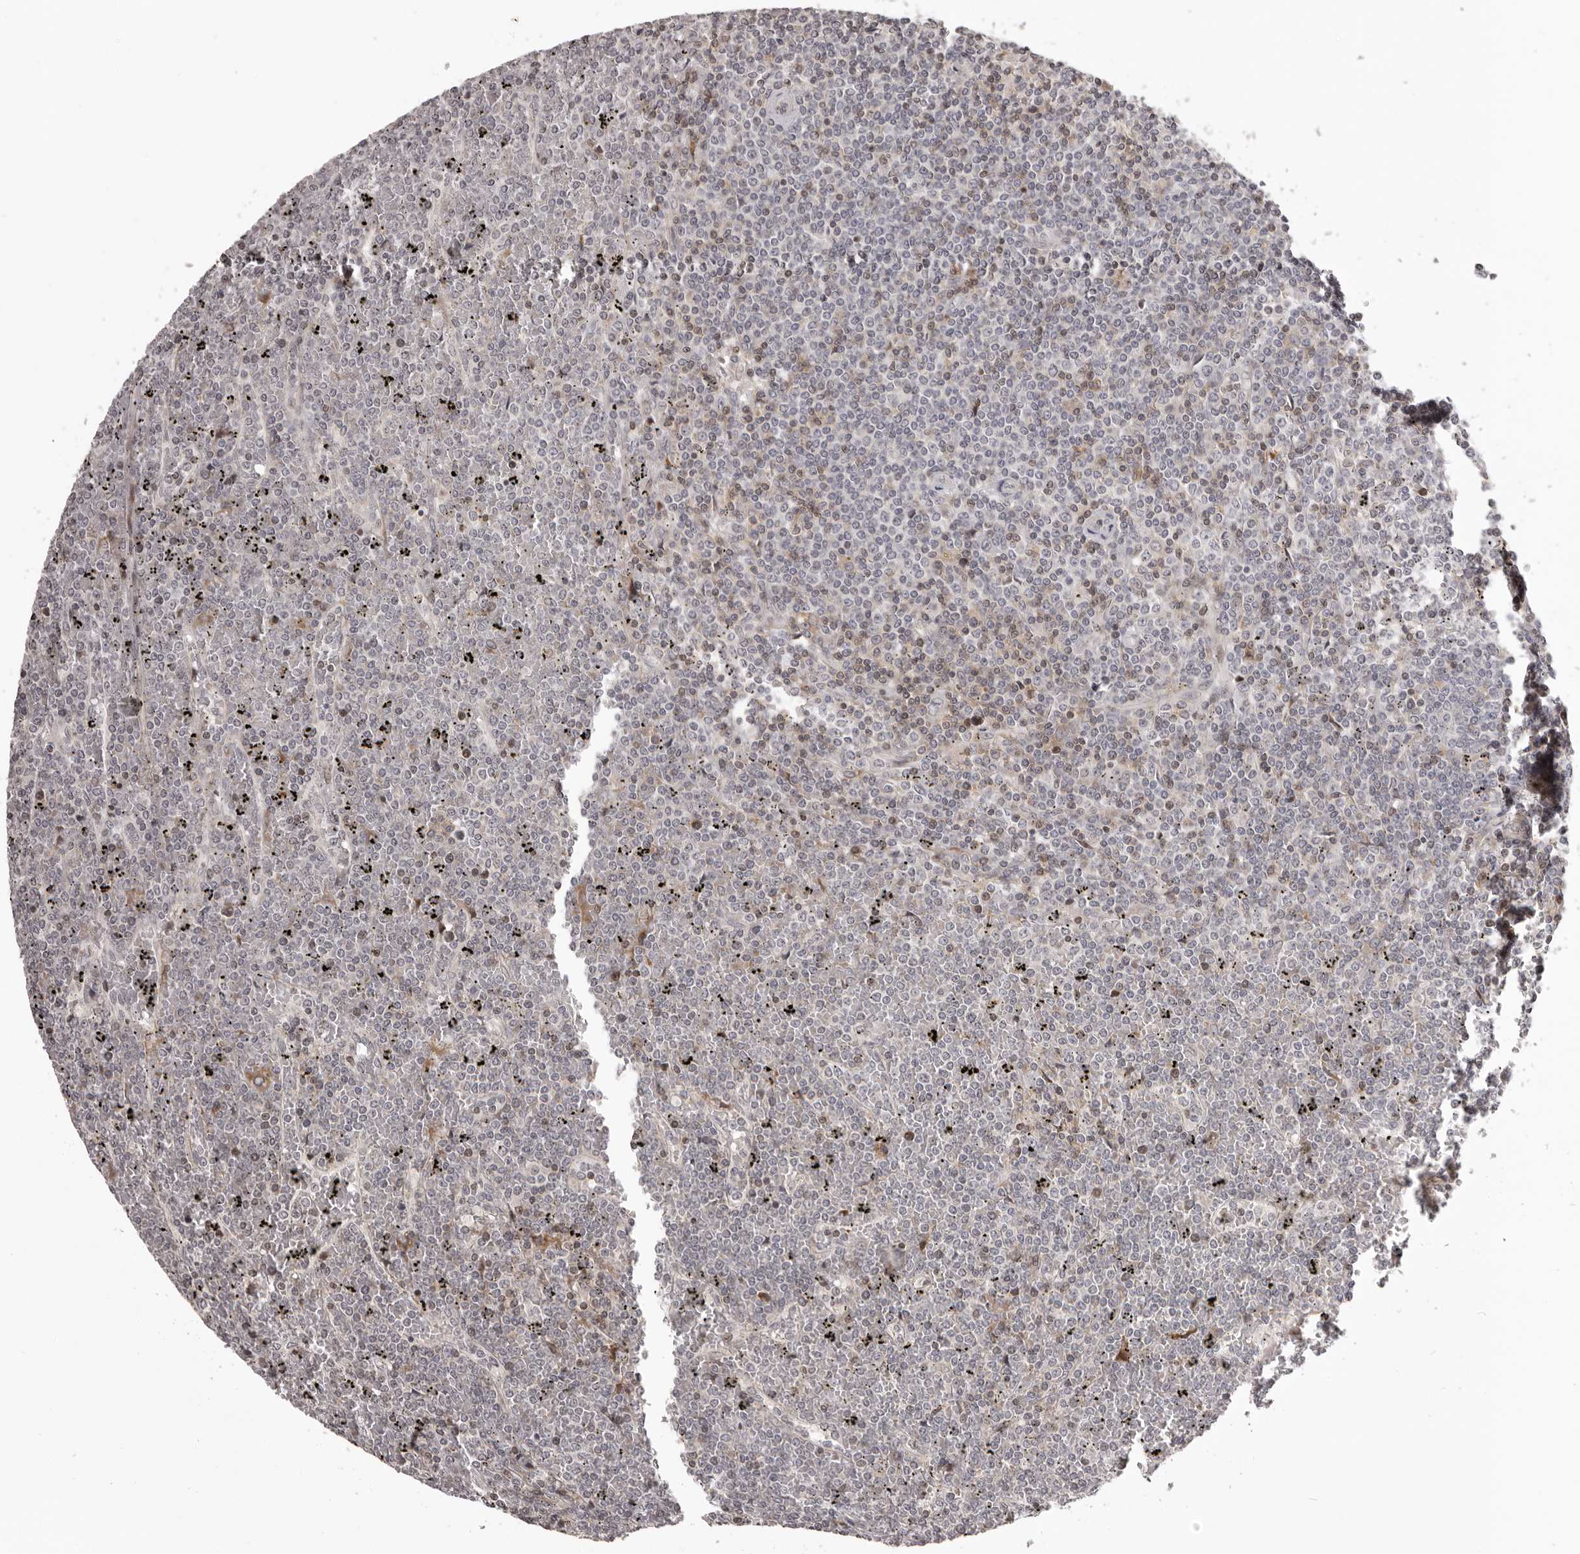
{"staining": {"intensity": "weak", "quantity": "25%-75%", "location": "nuclear"}, "tissue": "lymphoma", "cell_type": "Tumor cells", "image_type": "cancer", "snomed": [{"axis": "morphology", "description": "Malignant lymphoma, non-Hodgkin's type, Low grade"}, {"axis": "topography", "description": "Spleen"}], "caption": "Lymphoma was stained to show a protein in brown. There is low levels of weak nuclear staining in about 25%-75% of tumor cells.", "gene": "AZIN1", "patient": {"sex": "female", "age": 19}}